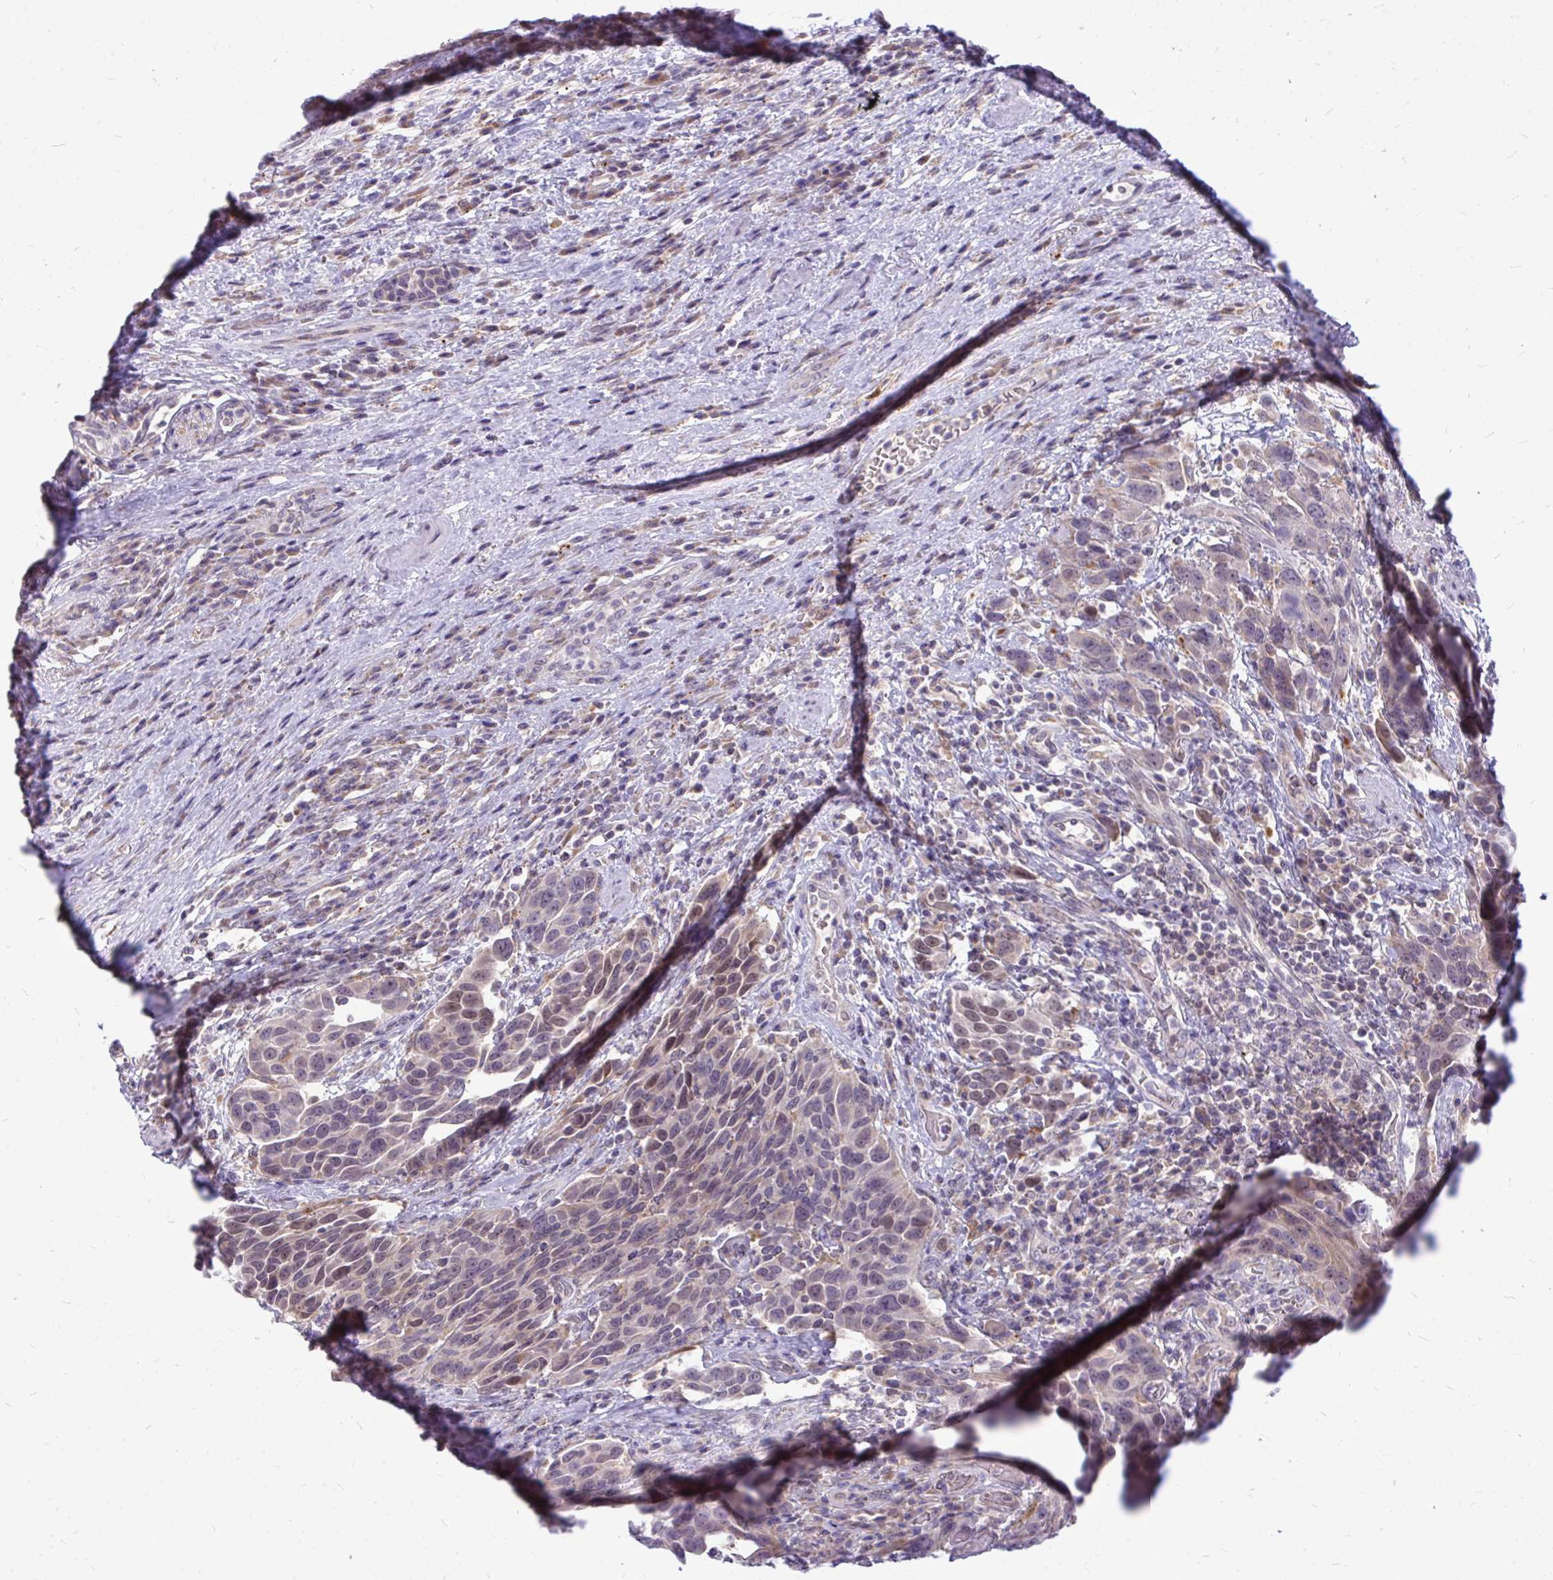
{"staining": {"intensity": "weak", "quantity": "<25%", "location": "cytoplasmic/membranous,nuclear"}, "tissue": "urothelial cancer", "cell_type": "Tumor cells", "image_type": "cancer", "snomed": [{"axis": "morphology", "description": "Urothelial carcinoma, High grade"}, {"axis": "topography", "description": "Urinary bladder"}], "caption": "High-grade urothelial carcinoma was stained to show a protein in brown. There is no significant expression in tumor cells. (DAB immunohistochemistry visualized using brightfield microscopy, high magnification).", "gene": "ZSCAN25", "patient": {"sex": "female", "age": 70}}